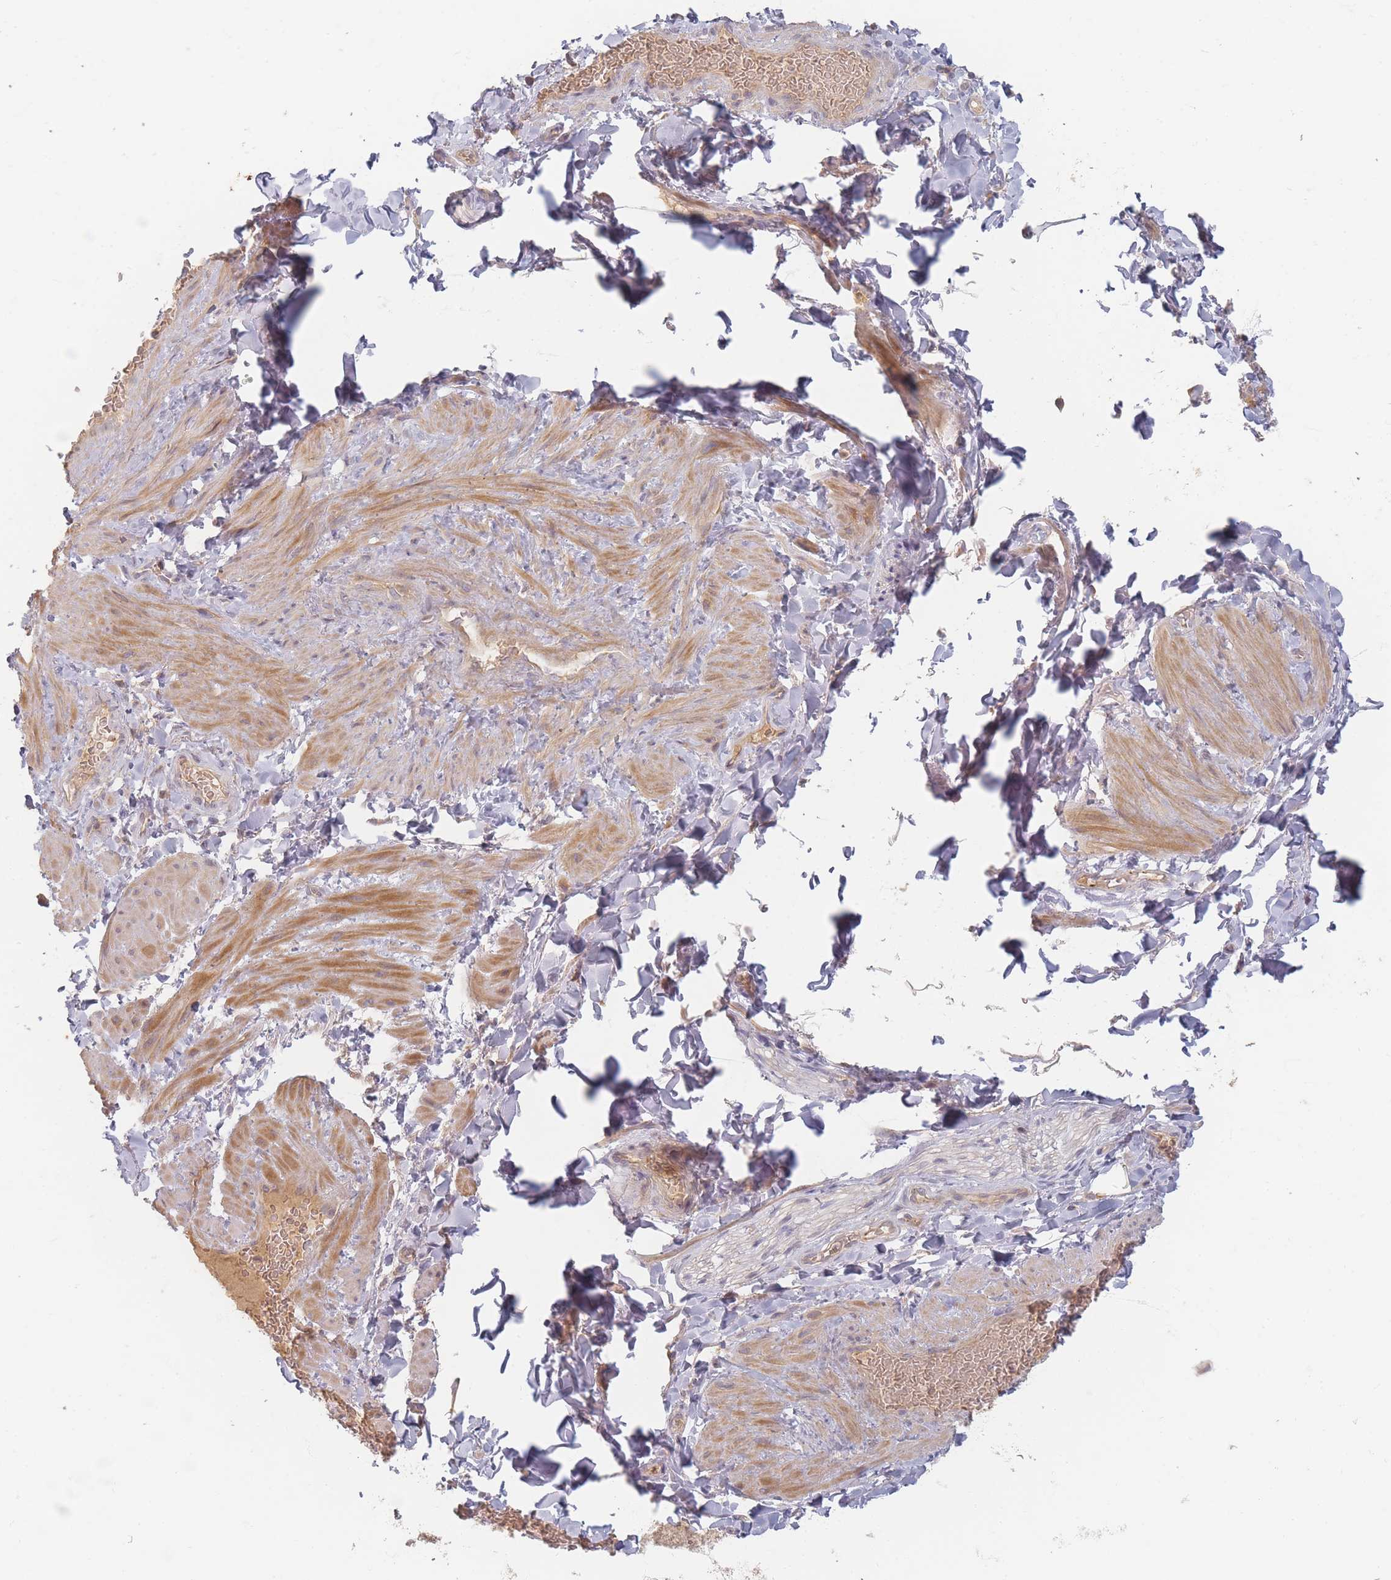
{"staining": {"intensity": "negative", "quantity": "none", "location": "none"}, "tissue": "adipose tissue", "cell_type": "Adipocytes", "image_type": "normal", "snomed": [{"axis": "morphology", "description": "Normal tissue, NOS"}, {"axis": "topography", "description": "Soft tissue"}, {"axis": "topography", "description": "Vascular tissue"}], "caption": "Adipocytes show no significant expression in benign adipose tissue.", "gene": "SLC35F3", "patient": {"sex": "male", "age": 54}}